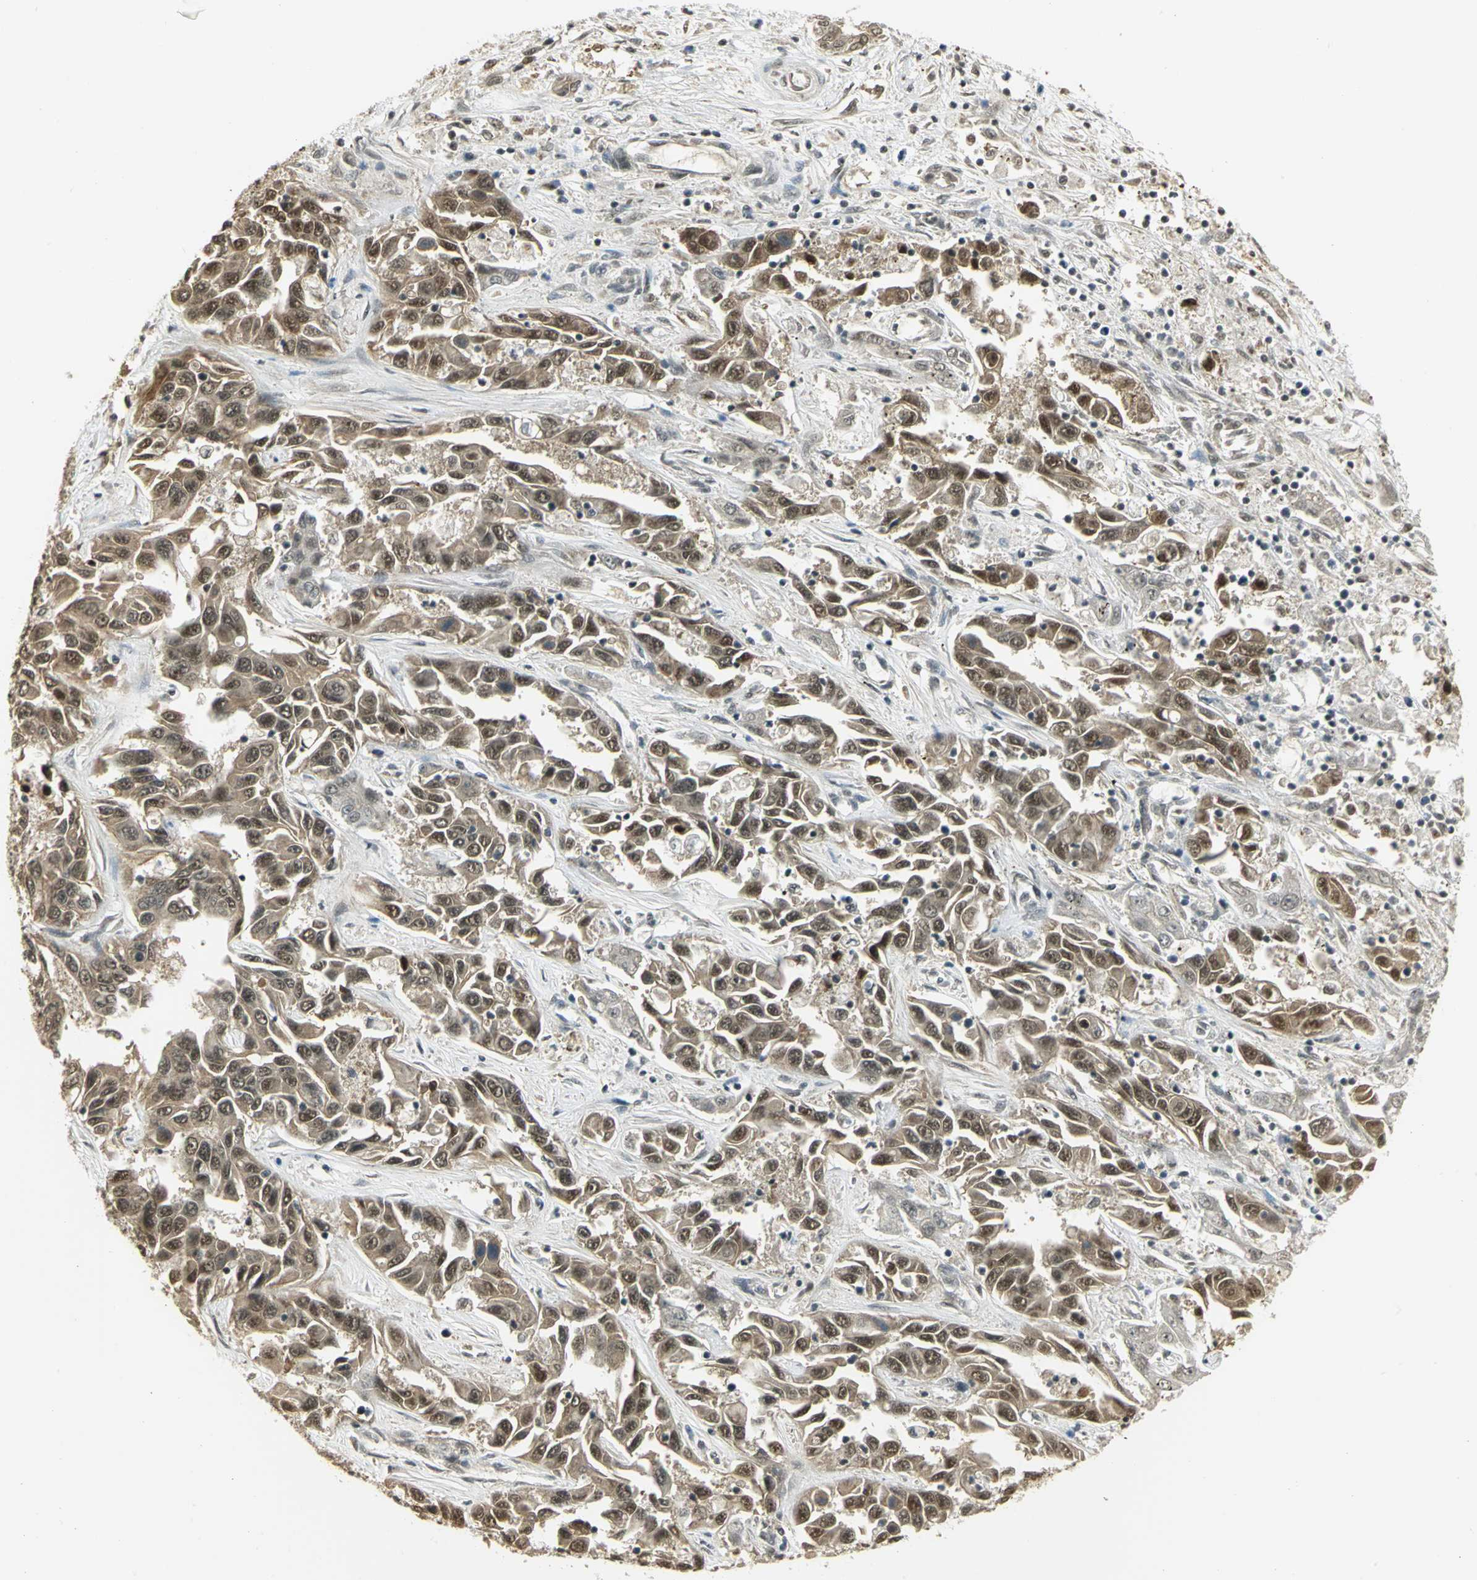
{"staining": {"intensity": "weak", "quantity": ">75%", "location": "cytoplasmic/membranous"}, "tissue": "liver cancer", "cell_type": "Tumor cells", "image_type": "cancer", "snomed": [{"axis": "morphology", "description": "Cholangiocarcinoma"}, {"axis": "topography", "description": "Liver"}], "caption": "Protein expression analysis of liver cancer (cholangiocarcinoma) displays weak cytoplasmic/membranous expression in about >75% of tumor cells. (Stains: DAB (3,3'-diaminobenzidine) in brown, nuclei in blue, Microscopy: brightfield microscopy at high magnification).", "gene": "CDC34", "patient": {"sex": "female", "age": 52}}